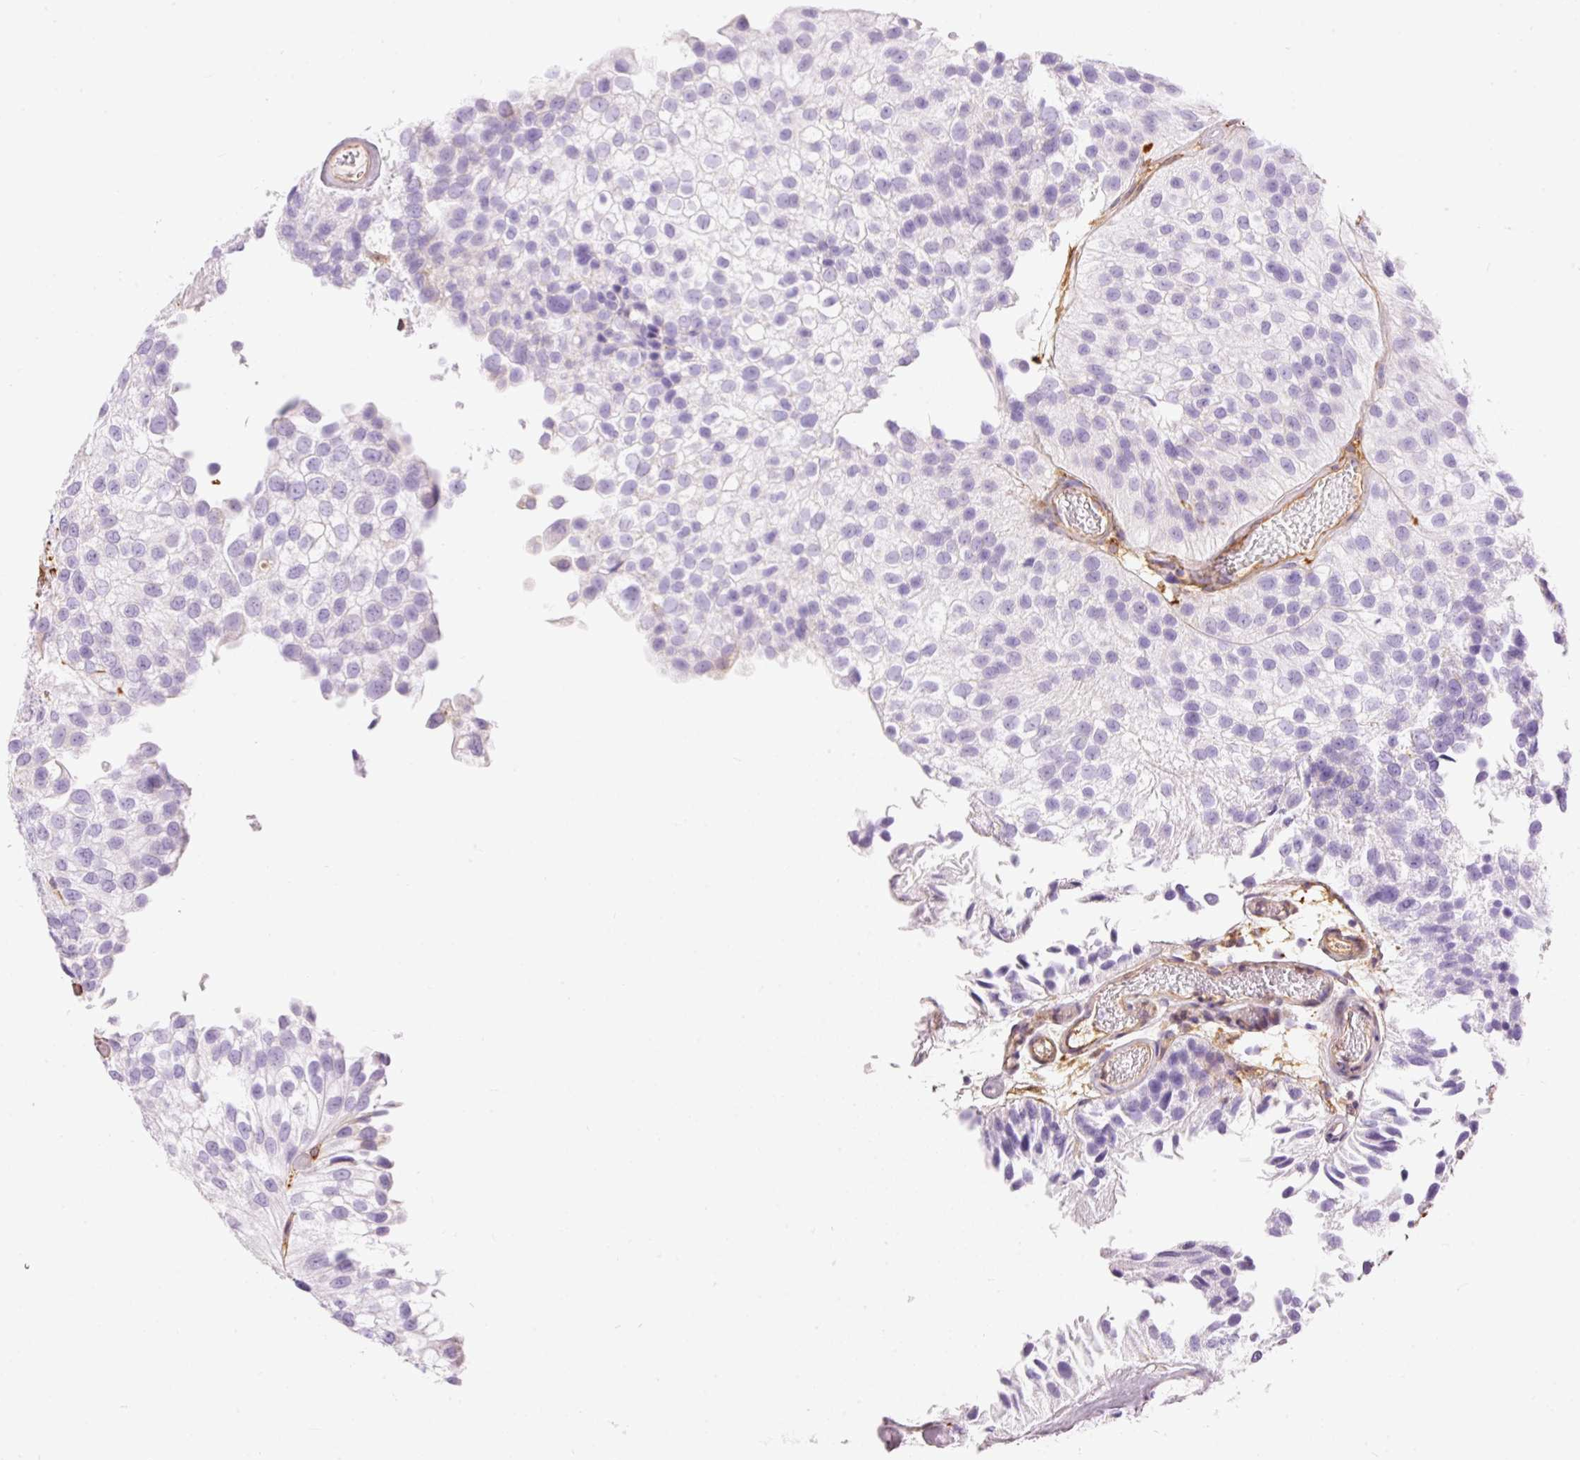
{"staining": {"intensity": "negative", "quantity": "none", "location": "none"}, "tissue": "urothelial cancer", "cell_type": "Tumor cells", "image_type": "cancer", "snomed": [{"axis": "morphology", "description": "Urothelial carcinoma, NOS"}, {"axis": "topography", "description": "Urinary bladder"}], "caption": "Immunohistochemistry photomicrograph of human transitional cell carcinoma stained for a protein (brown), which shows no expression in tumor cells.", "gene": "IL10RB", "patient": {"sex": "male", "age": 87}}